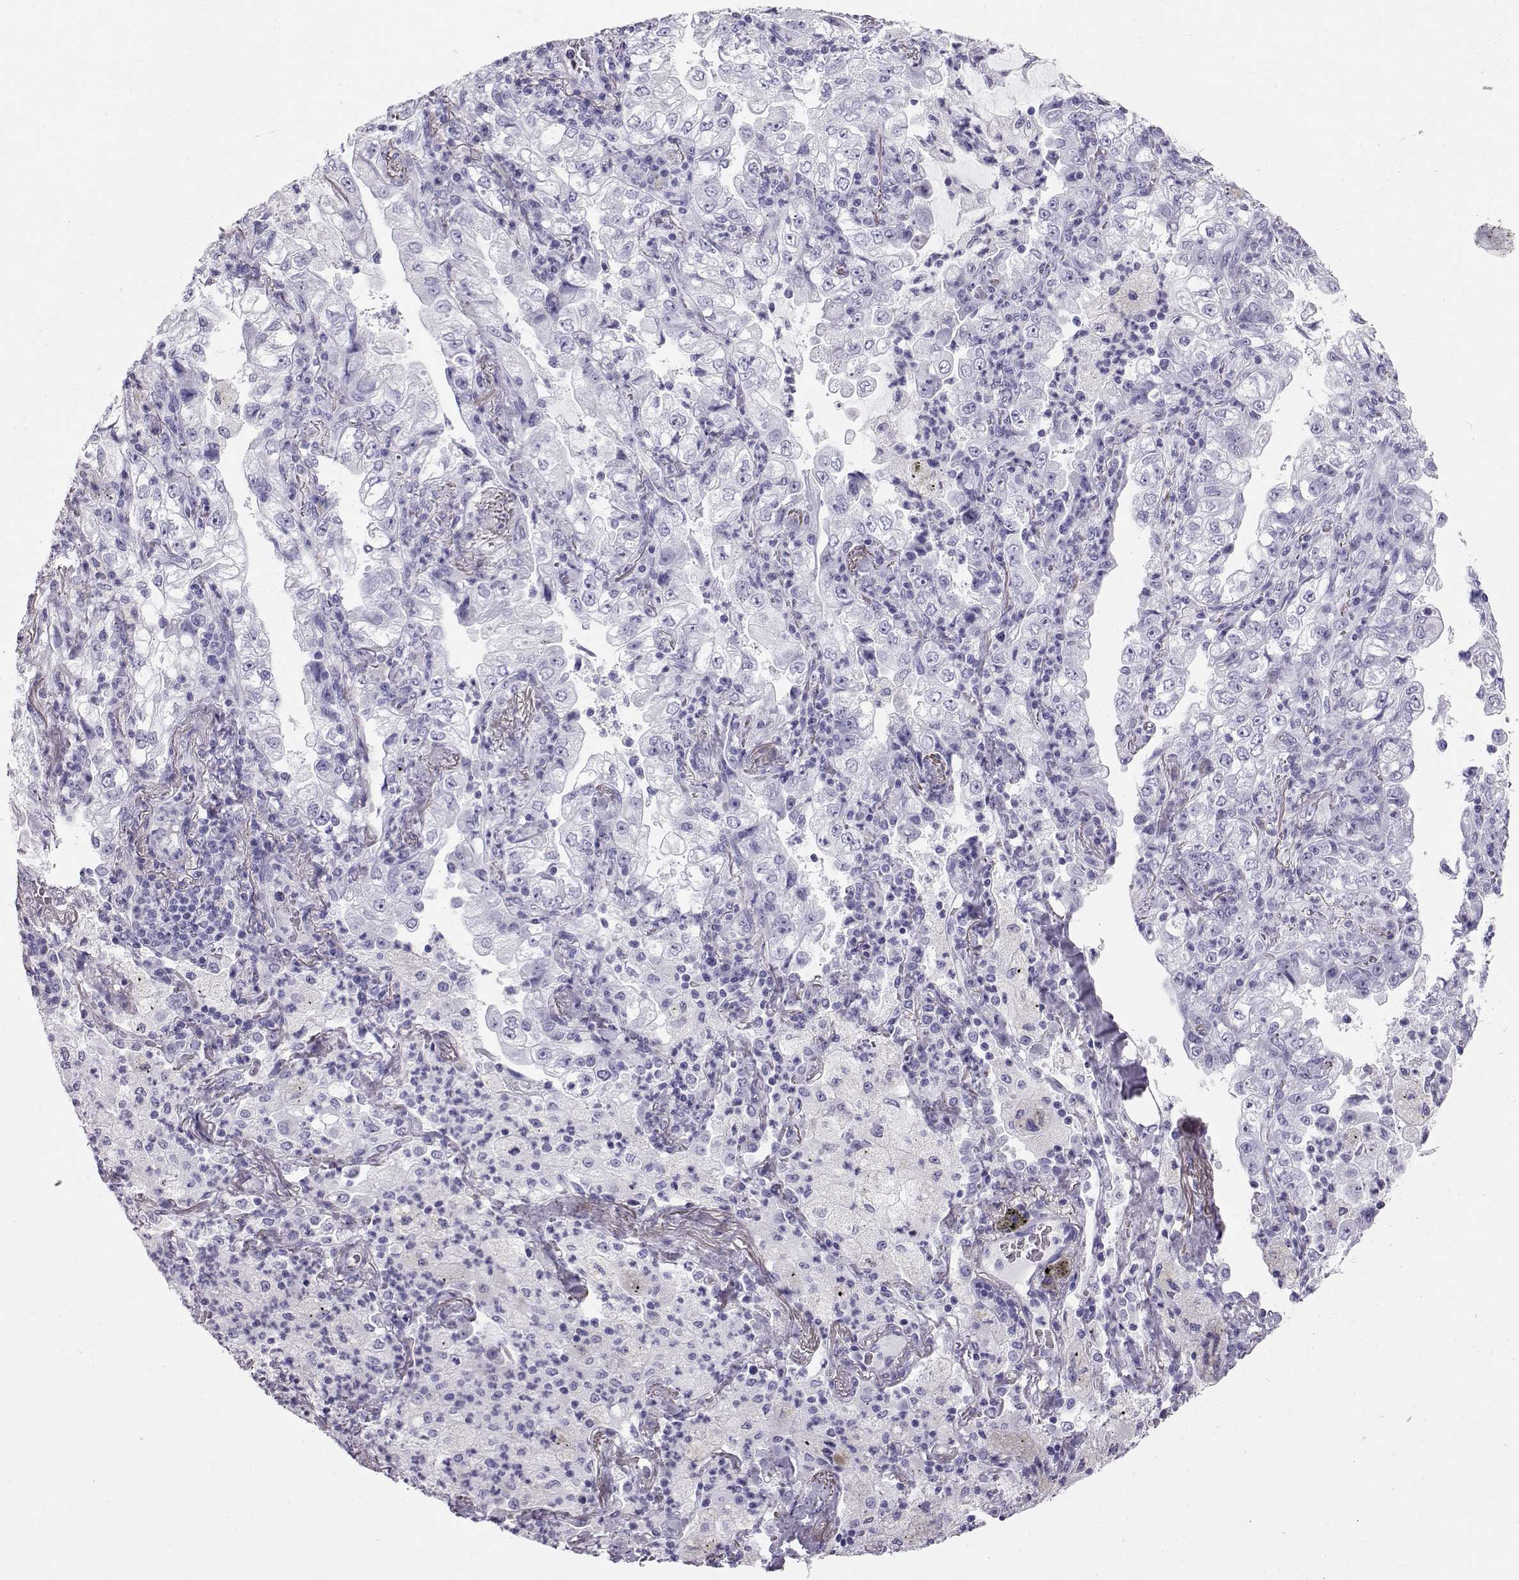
{"staining": {"intensity": "negative", "quantity": "none", "location": "none"}, "tissue": "lung cancer", "cell_type": "Tumor cells", "image_type": "cancer", "snomed": [{"axis": "morphology", "description": "Adenocarcinoma, NOS"}, {"axis": "topography", "description": "Lung"}], "caption": "Immunohistochemistry histopathology image of human lung cancer stained for a protein (brown), which displays no staining in tumor cells.", "gene": "RD3", "patient": {"sex": "female", "age": 73}}